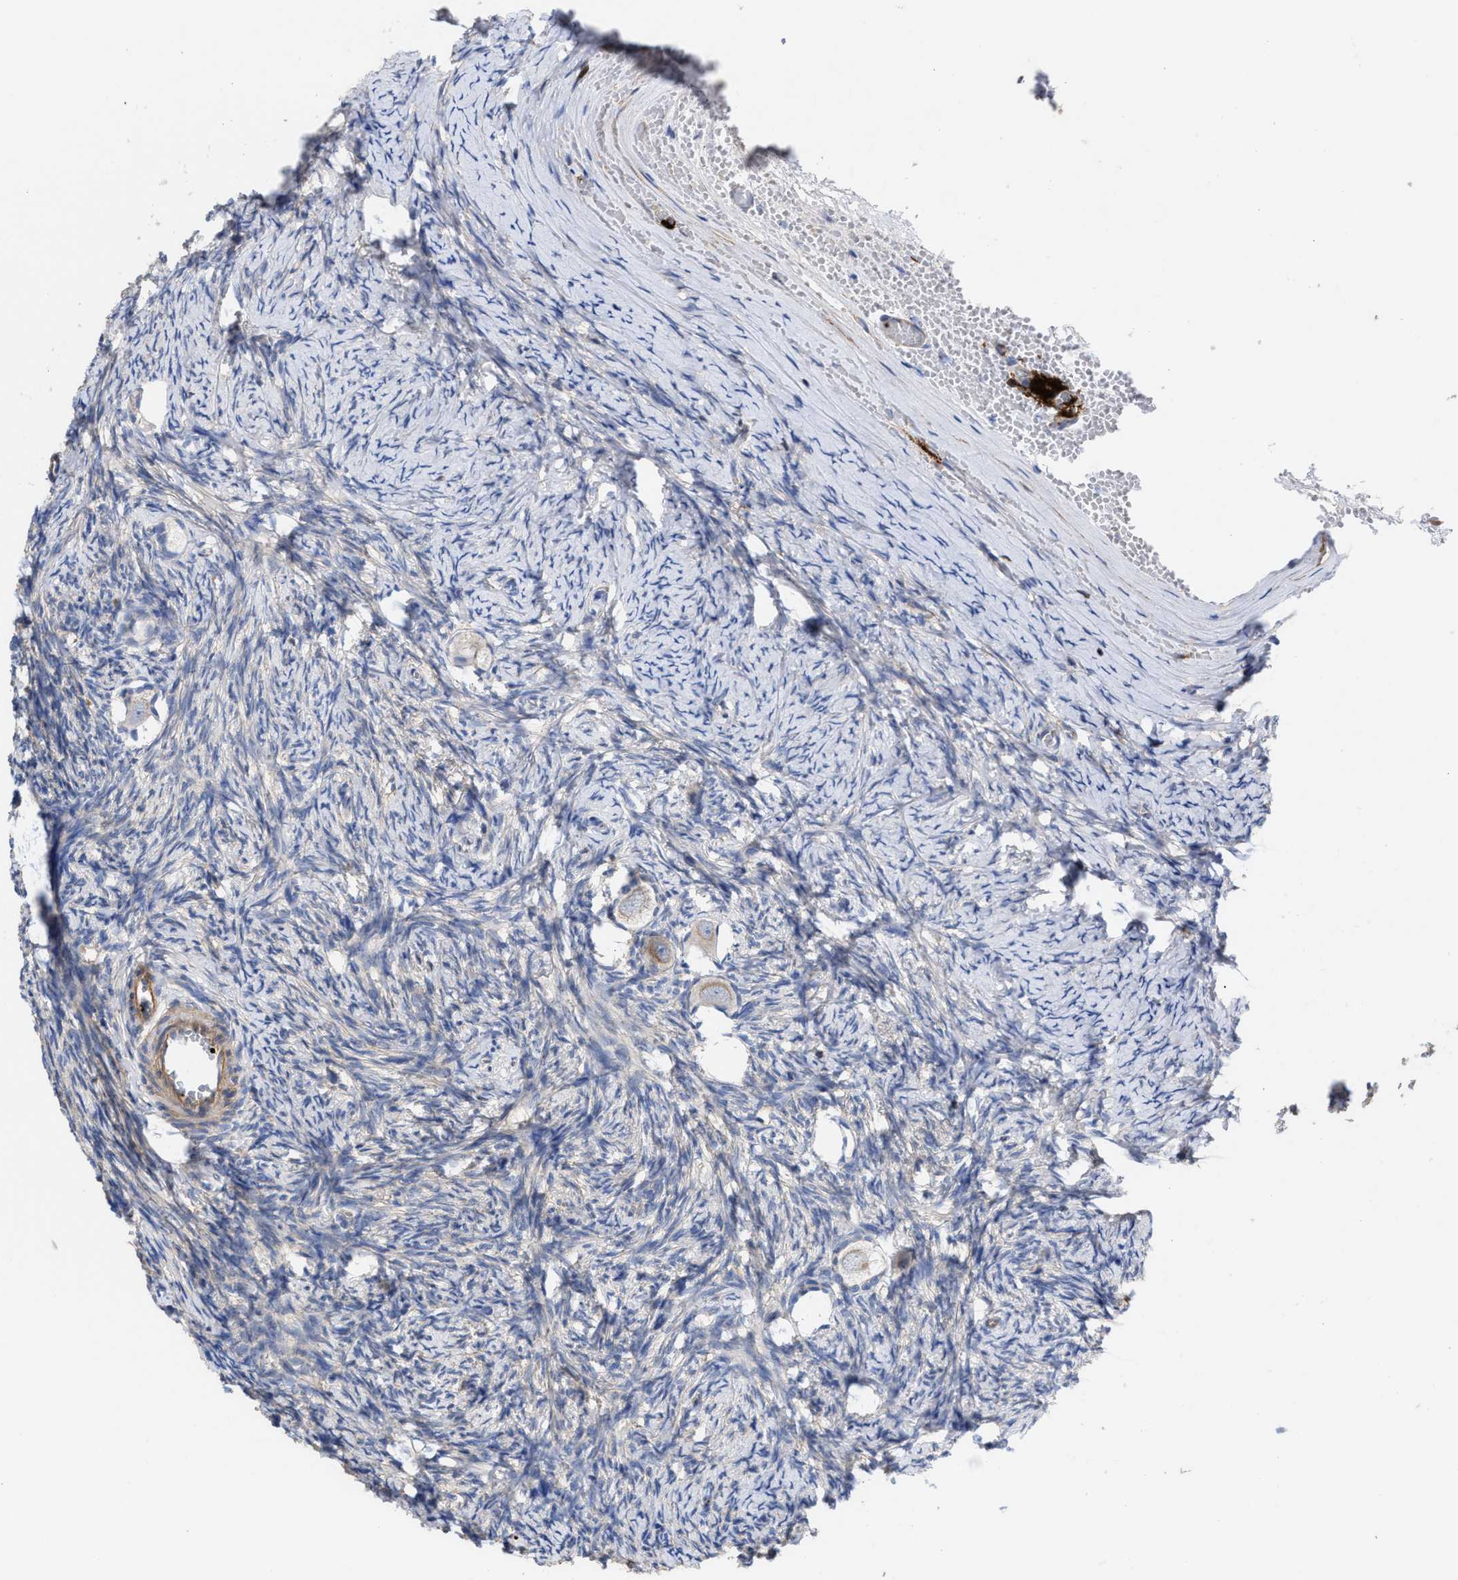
{"staining": {"intensity": "weak", "quantity": "25%-75%", "location": "cytoplasmic/membranous"}, "tissue": "ovary", "cell_type": "Follicle cells", "image_type": "normal", "snomed": [{"axis": "morphology", "description": "Normal tissue, NOS"}, {"axis": "topography", "description": "Ovary"}], "caption": "Immunohistochemical staining of normal ovary exhibits low levels of weak cytoplasmic/membranous positivity in about 25%-75% of follicle cells.", "gene": "HS3ST5", "patient": {"sex": "female", "age": 27}}